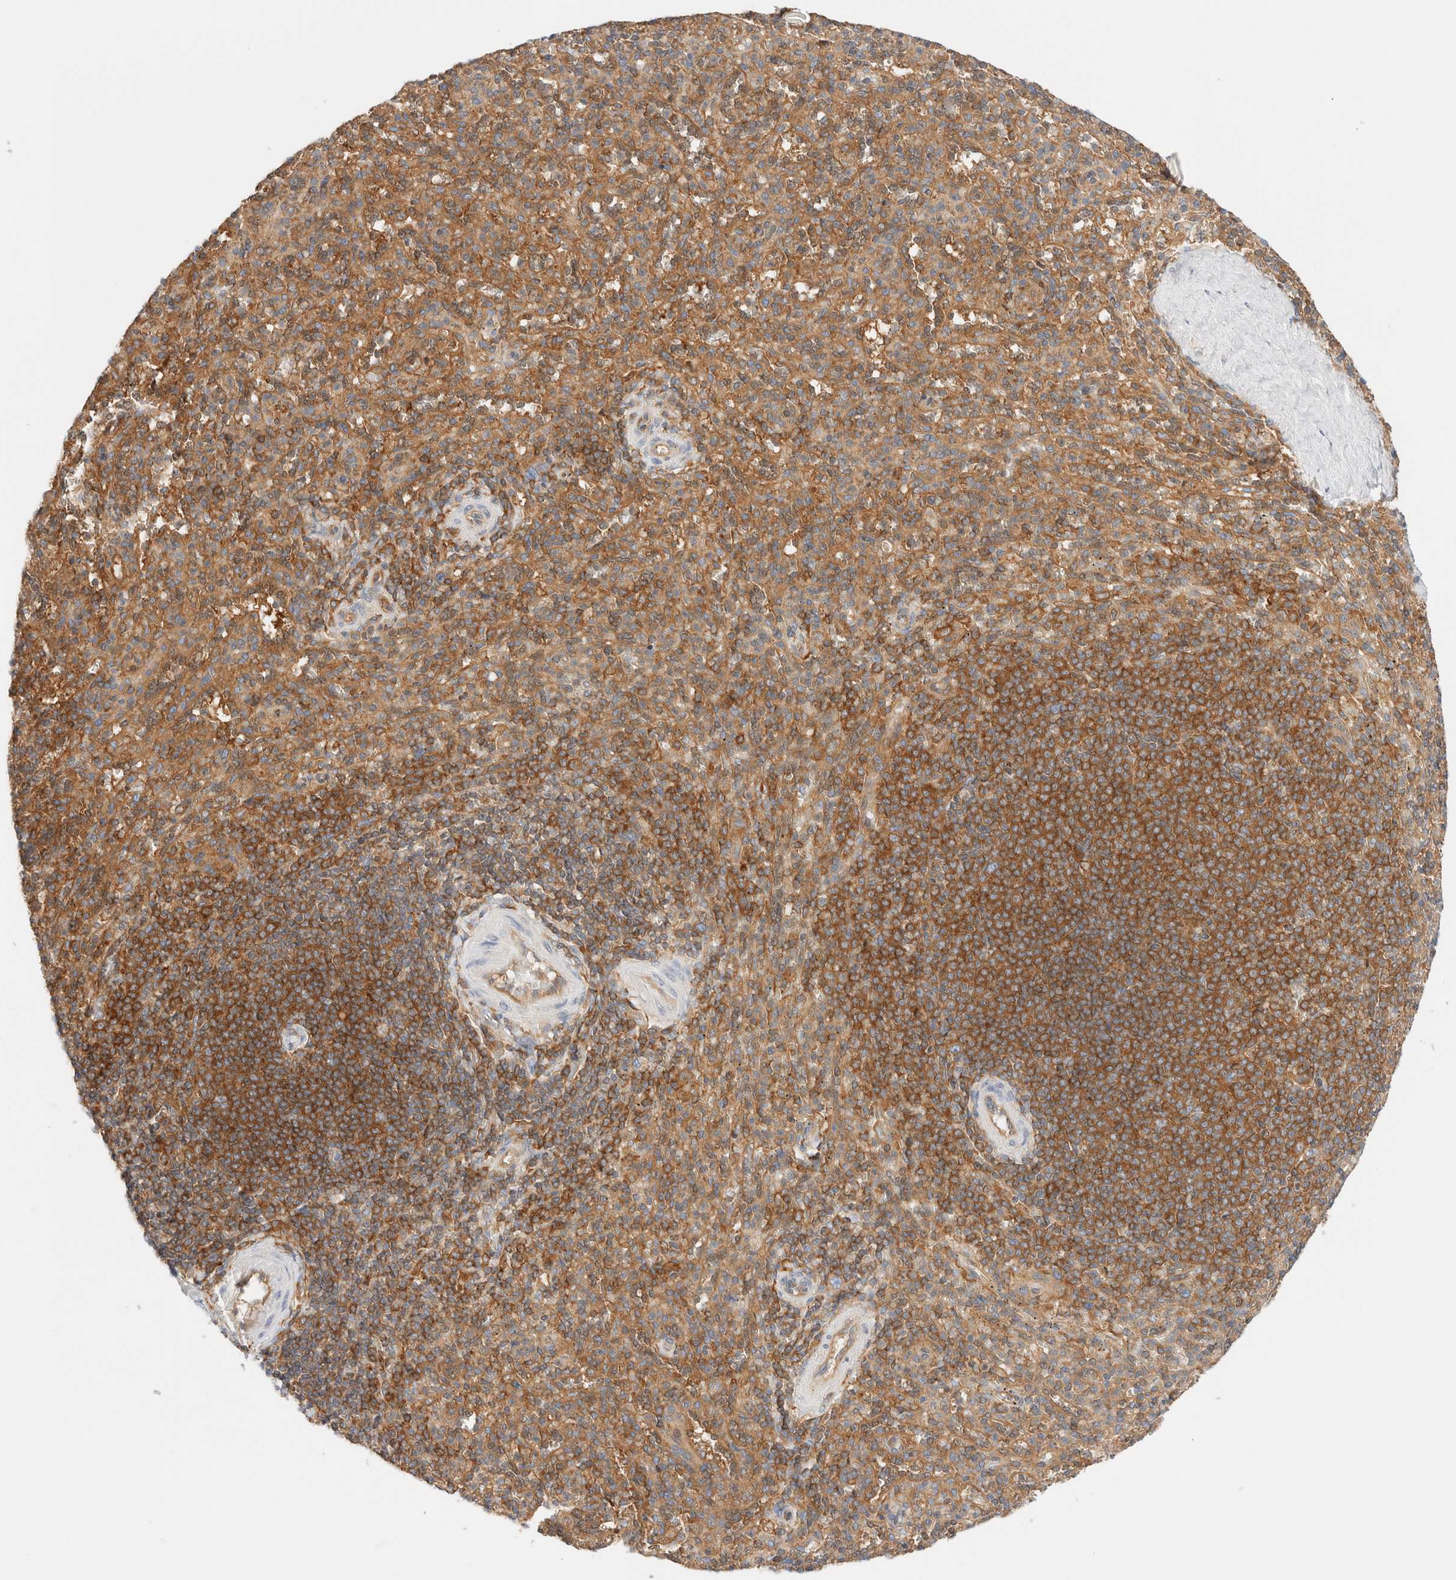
{"staining": {"intensity": "moderate", "quantity": ">75%", "location": "cytoplasmic/membranous"}, "tissue": "spleen", "cell_type": "Cells in red pulp", "image_type": "normal", "snomed": [{"axis": "morphology", "description": "Normal tissue, NOS"}, {"axis": "topography", "description": "Spleen"}], "caption": "This is an image of immunohistochemistry staining of benign spleen, which shows moderate staining in the cytoplasmic/membranous of cells in red pulp.", "gene": "RABEP1", "patient": {"sex": "male", "age": 36}}